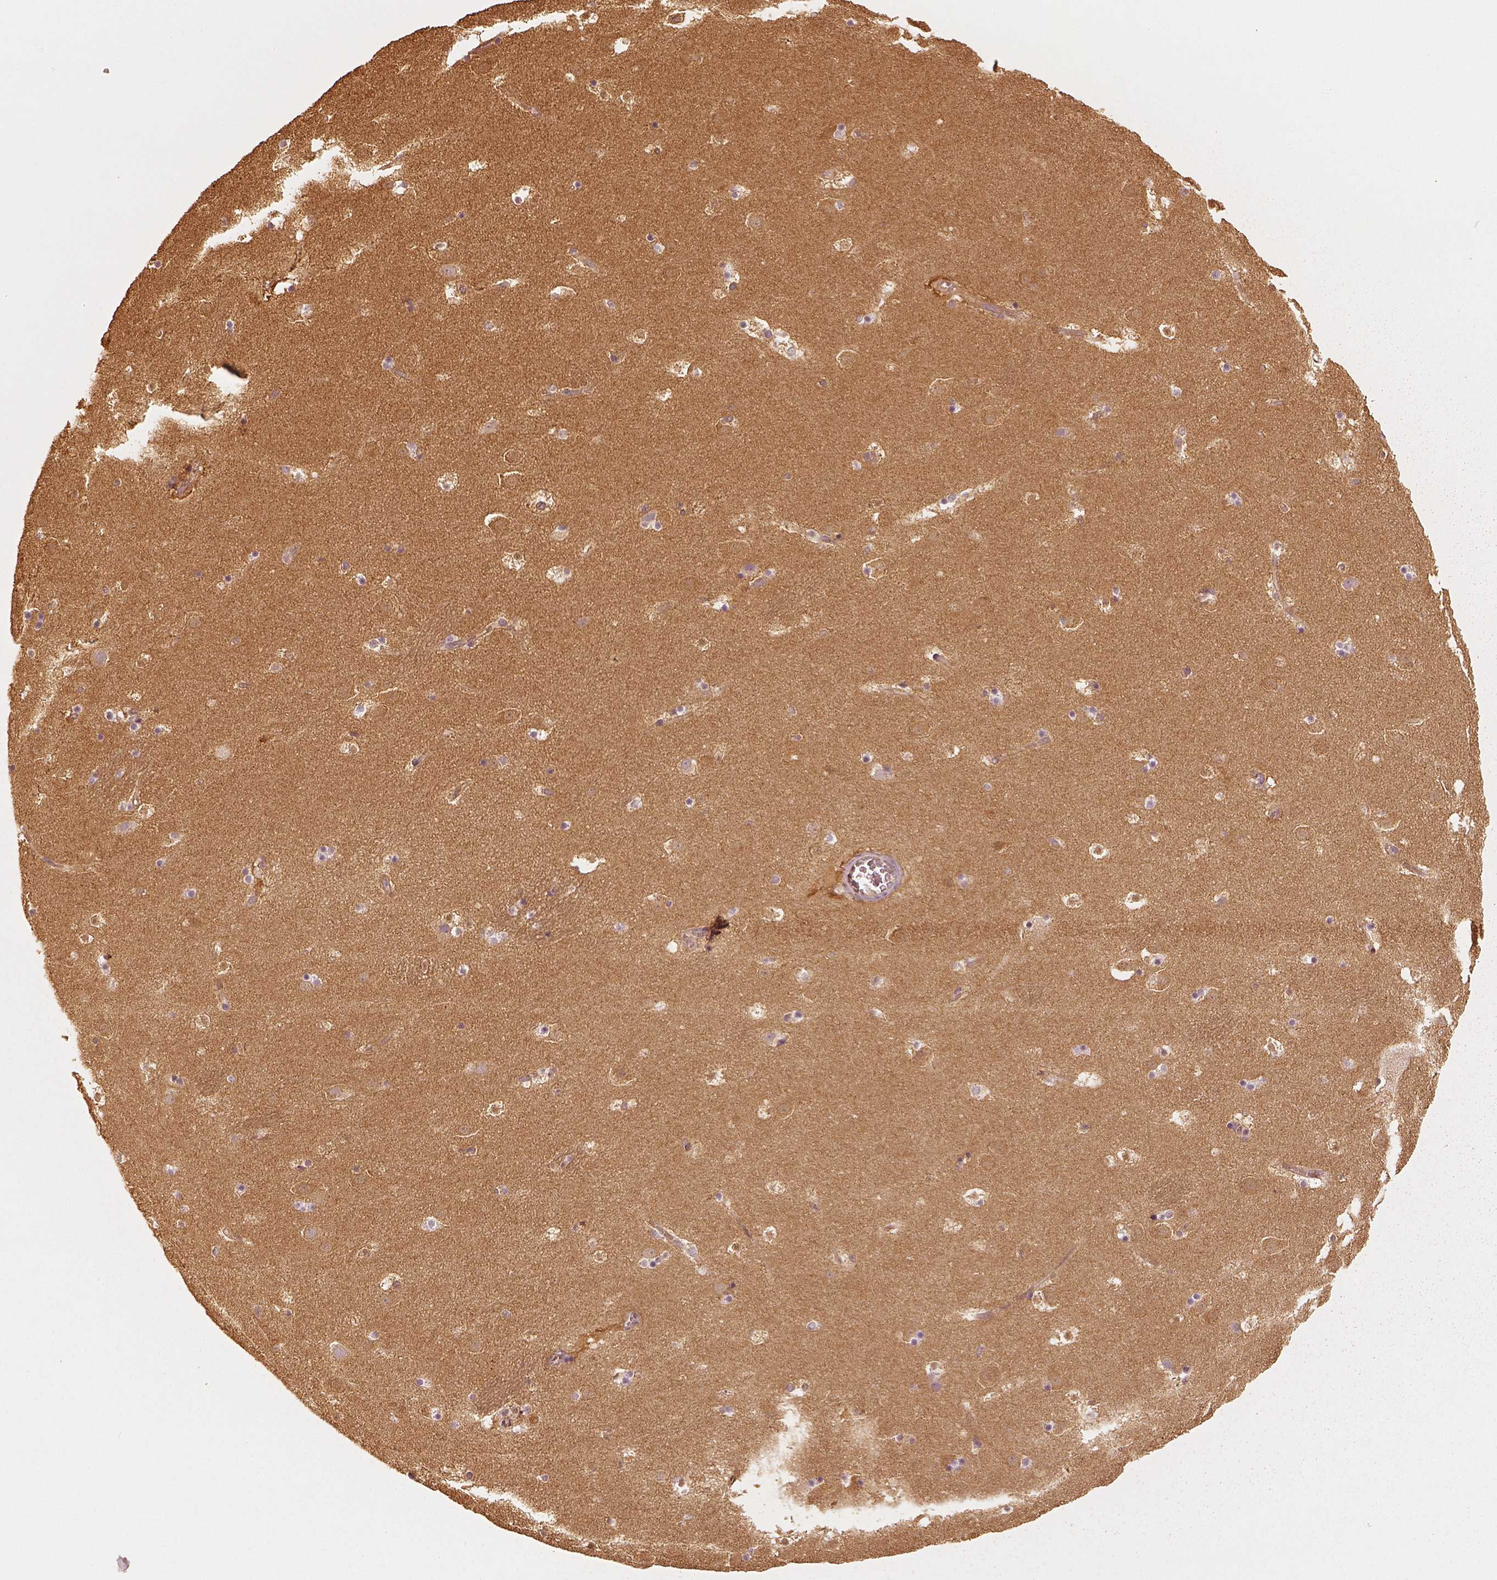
{"staining": {"intensity": "moderate", "quantity": "<25%", "location": "cytoplasmic/membranous"}, "tissue": "caudate", "cell_type": "Glial cells", "image_type": "normal", "snomed": [{"axis": "morphology", "description": "Normal tissue, NOS"}, {"axis": "topography", "description": "Lateral ventricle wall"}], "caption": "Glial cells reveal low levels of moderate cytoplasmic/membranous expression in about <25% of cells in benign human caudate.", "gene": "WDR7", "patient": {"sex": "male", "age": 37}}